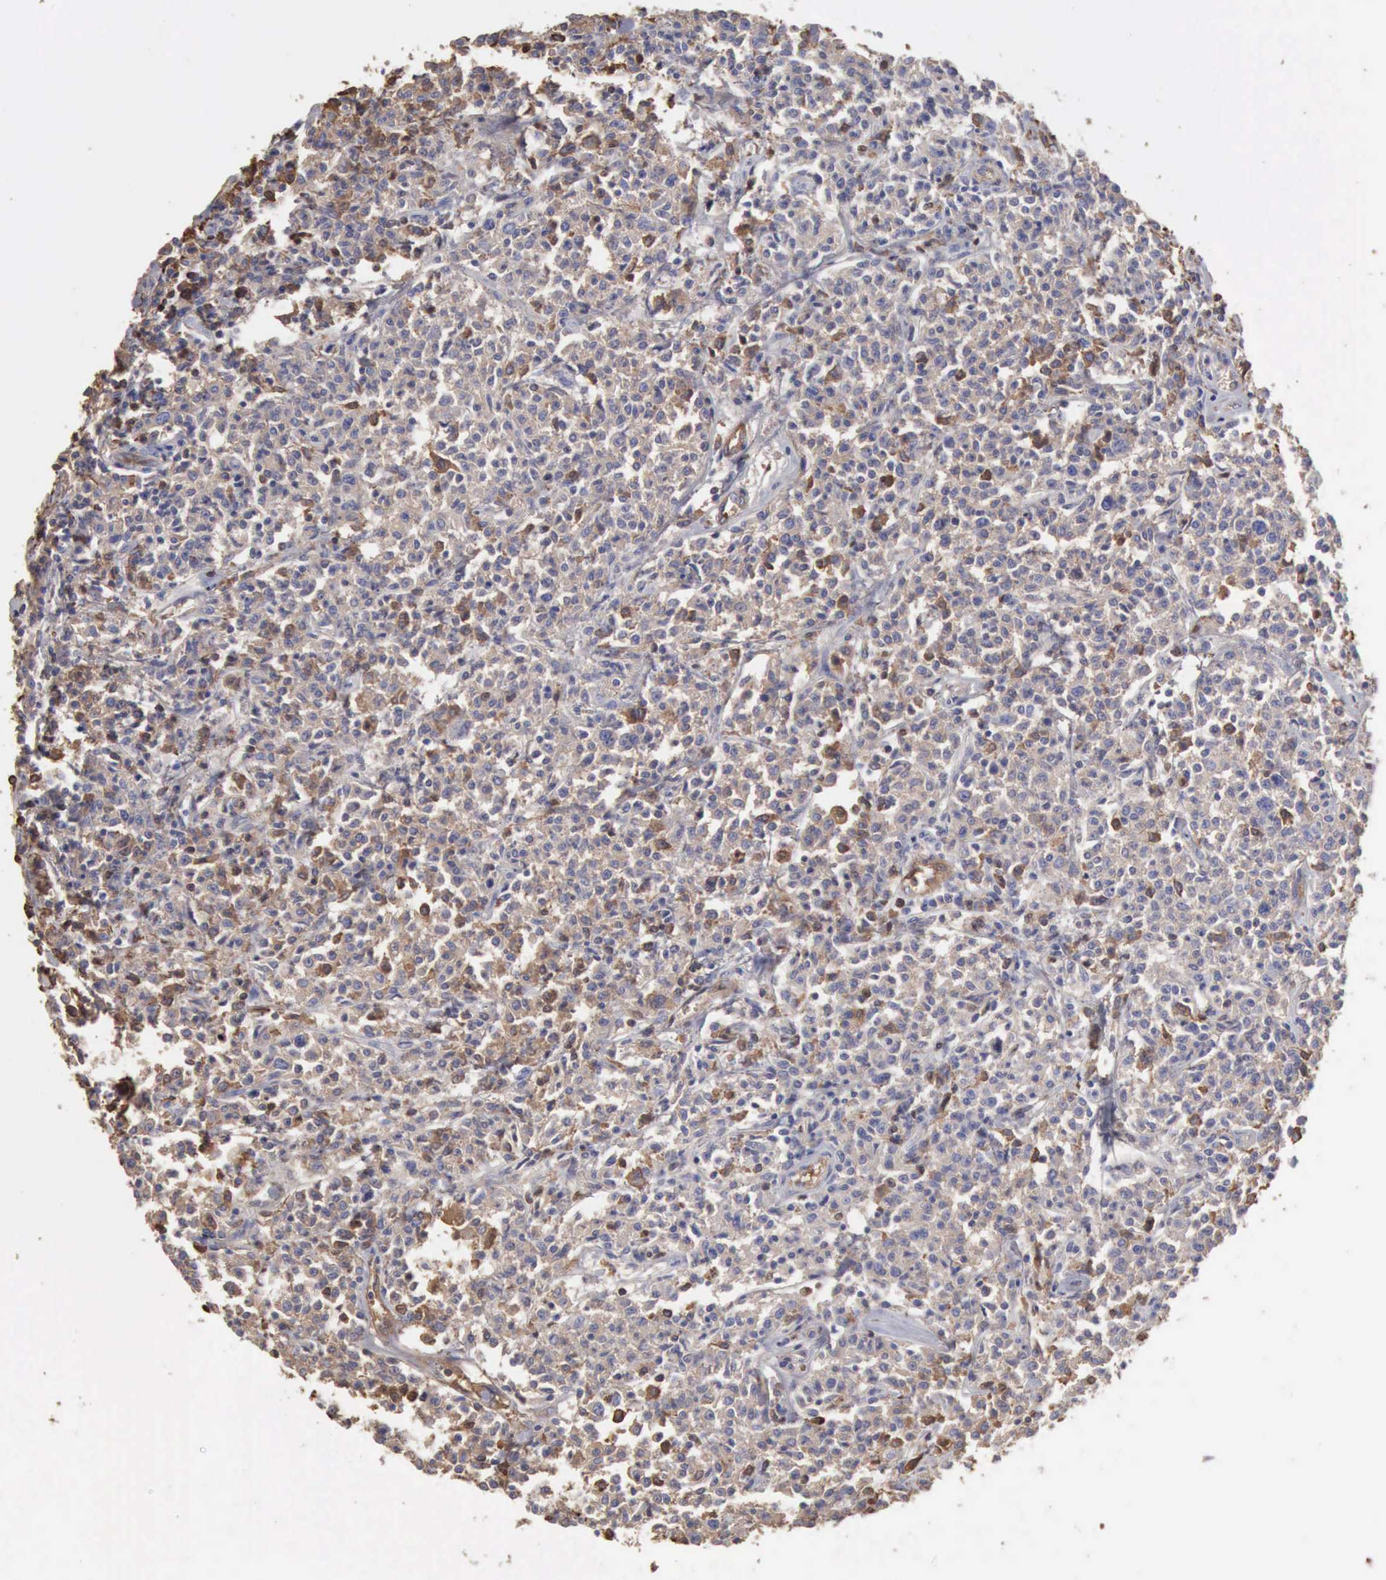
{"staining": {"intensity": "moderate", "quantity": "<25%", "location": "cytoplasmic/membranous"}, "tissue": "lymphoma", "cell_type": "Tumor cells", "image_type": "cancer", "snomed": [{"axis": "morphology", "description": "Malignant lymphoma, non-Hodgkin's type, Low grade"}, {"axis": "topography", "description": "Small intestine"}], "caption": "Human low-grade malignant lymphoma, non-Hodgkin's type stained with a brown dye shows moderate cytoplasmic/membranous positive positivity in about <25% of tumor cells.", "gene": "SERPINA1", "patient": {"sex": "female", "age": 59}}